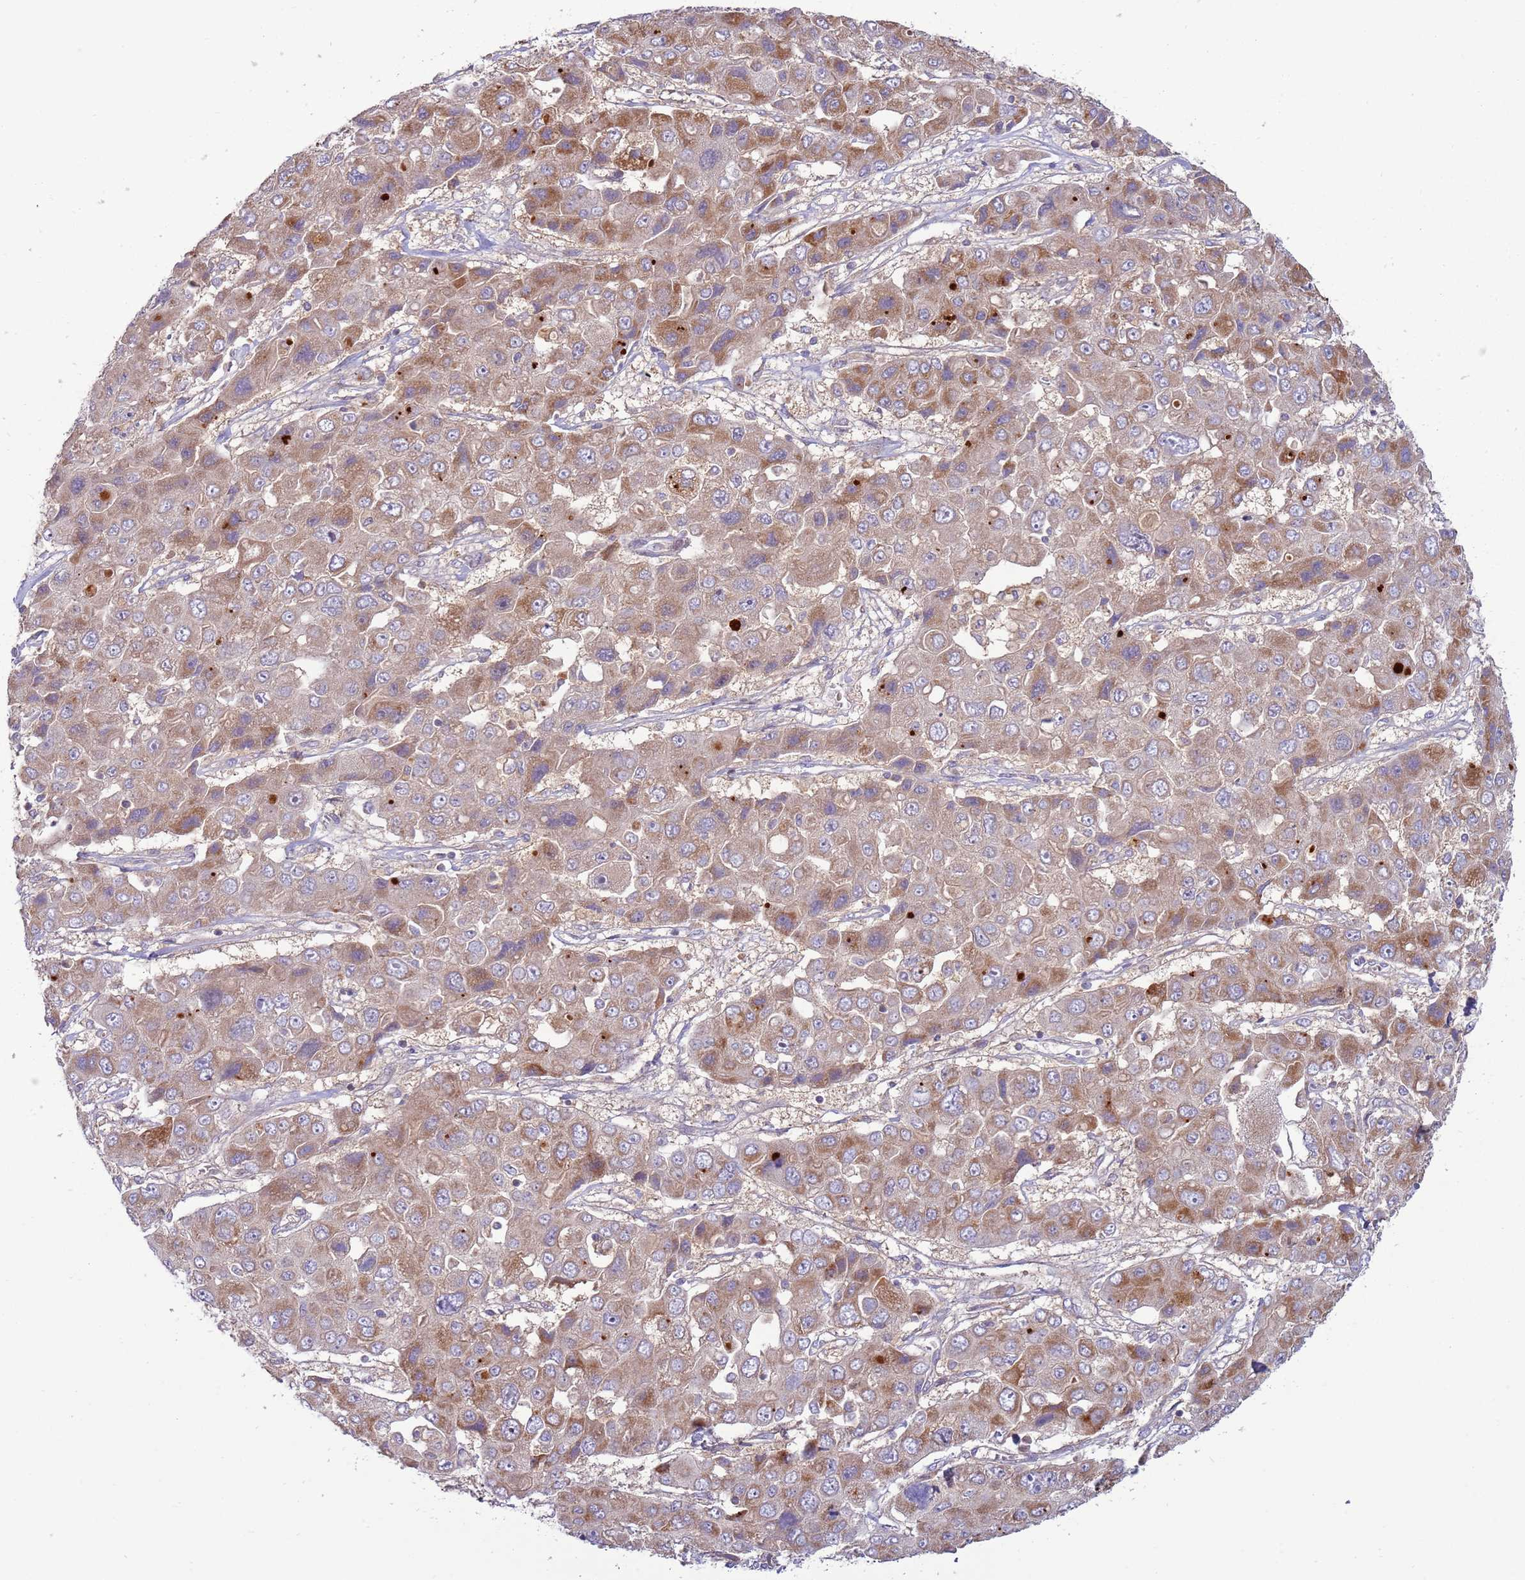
{"staining": {"intensity": "moderate", "quantity": ">75%", "location": "cytoplasmic/membranous"}, "tissue": "liver cancer", "cell_type": "Tumor cells", "image_type": "cancer", "snomed": [{"axis": "morphology", "description": "Cholangiocarcinoma"}, {"axis": "topography", "description": "Liver"}], "caption": "Liver cancer stained for a protein (brown) shows moderate cytoplasmic/membranous positive positivity in approximately >75% of tumor cells.", "gene": "UQCRQ", "patient": {"sex": "male", "age": 67}}